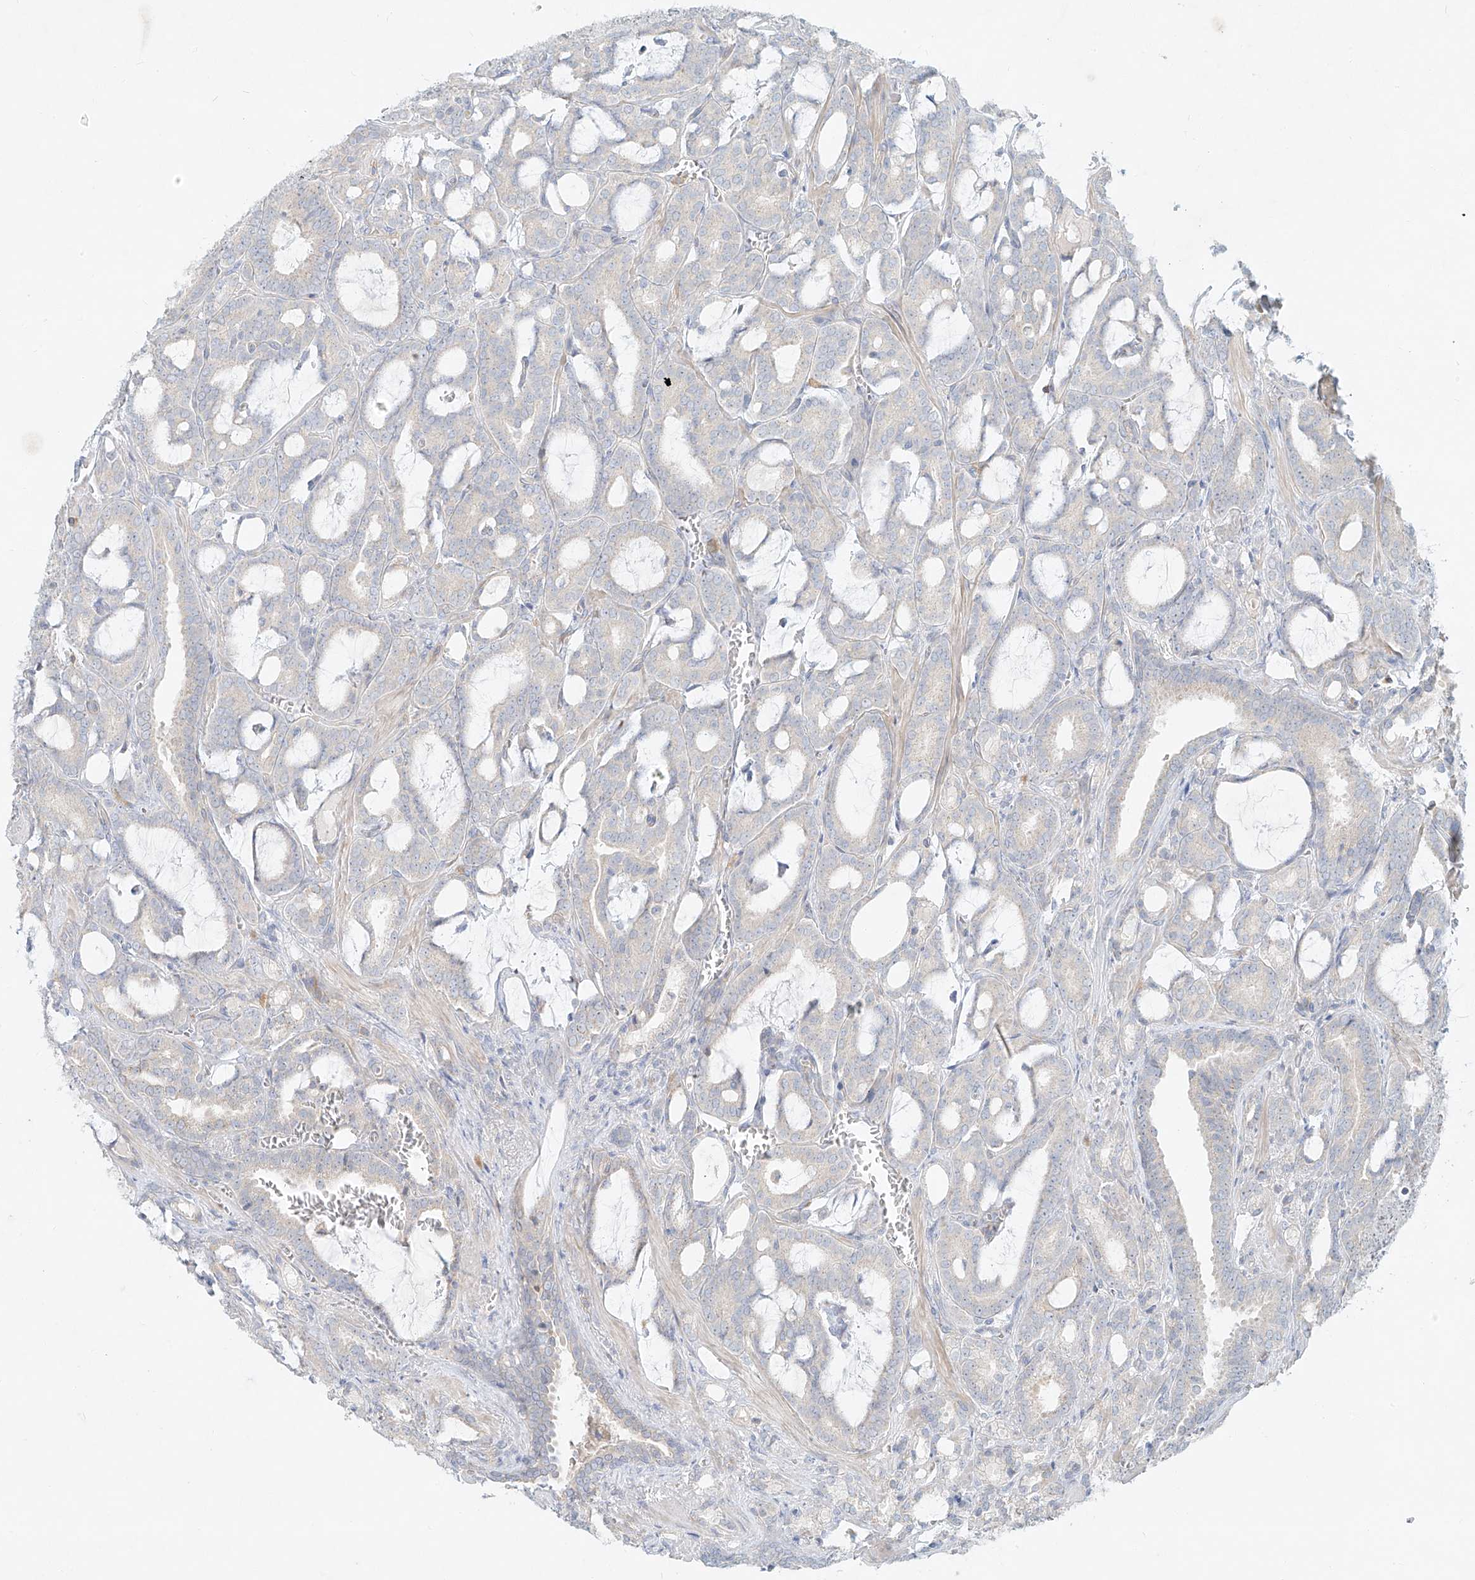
{"staining": {"intensity": "negative", "quantity": "none", "location": "none"}, "tissue": "prostate cancer", "cell_type": "Tumor cells", "image_type": "cancer", "snomed": [{"axis": "morphology", "description": "Adenocarcinoma, High grade"}, {"axis": "topography", "description": "Prostate and seminal vesicle, NOS"}], "caption": "The histopathology image exhibits no significant staining in tumor cells of prostate cancer.", "gene": "SYTL3", "patient": {"sex": "male", "age": 67}}